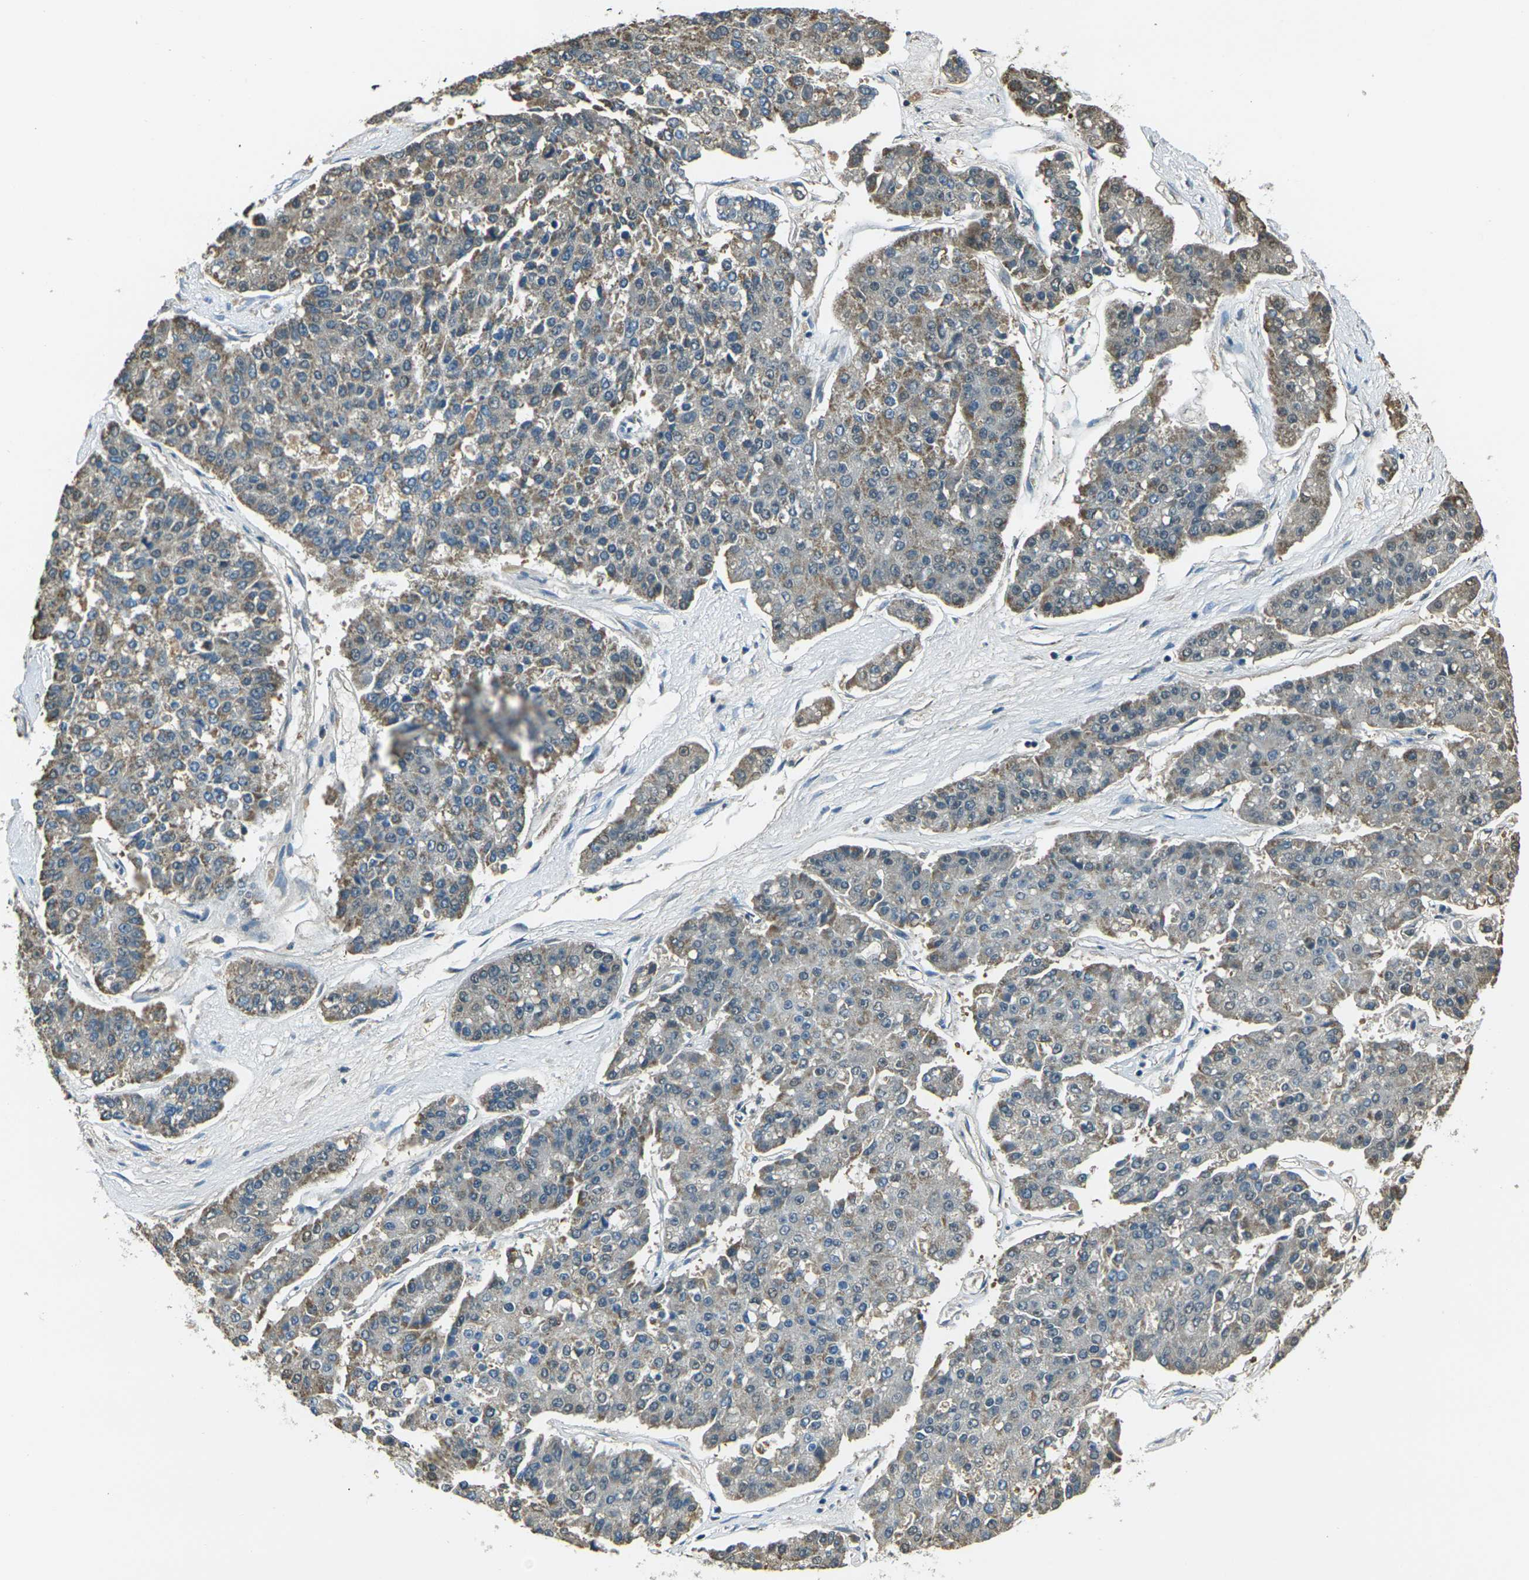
{"staining": {"intensity": "moderate", "quantity": ">75%", "location": "cytoplasmic/membranous"}, "tissue": "pancreatic cancer", "cell_type": "Tumor cells", "image_type": "cancer", "snomed": [{"axis": "morphology", "description": "Adenocarcinoma, NOS"}, {"axis": "topography", "description": "Pancreas"}], "caption": "Moderate cytoplasmic/membranous protein positivity is present in approximately >75% of tumor cells in adenocarcinoma (pancreatic).", "gene": "IRF3", "patient": {"sex": "male", "age": 50}}